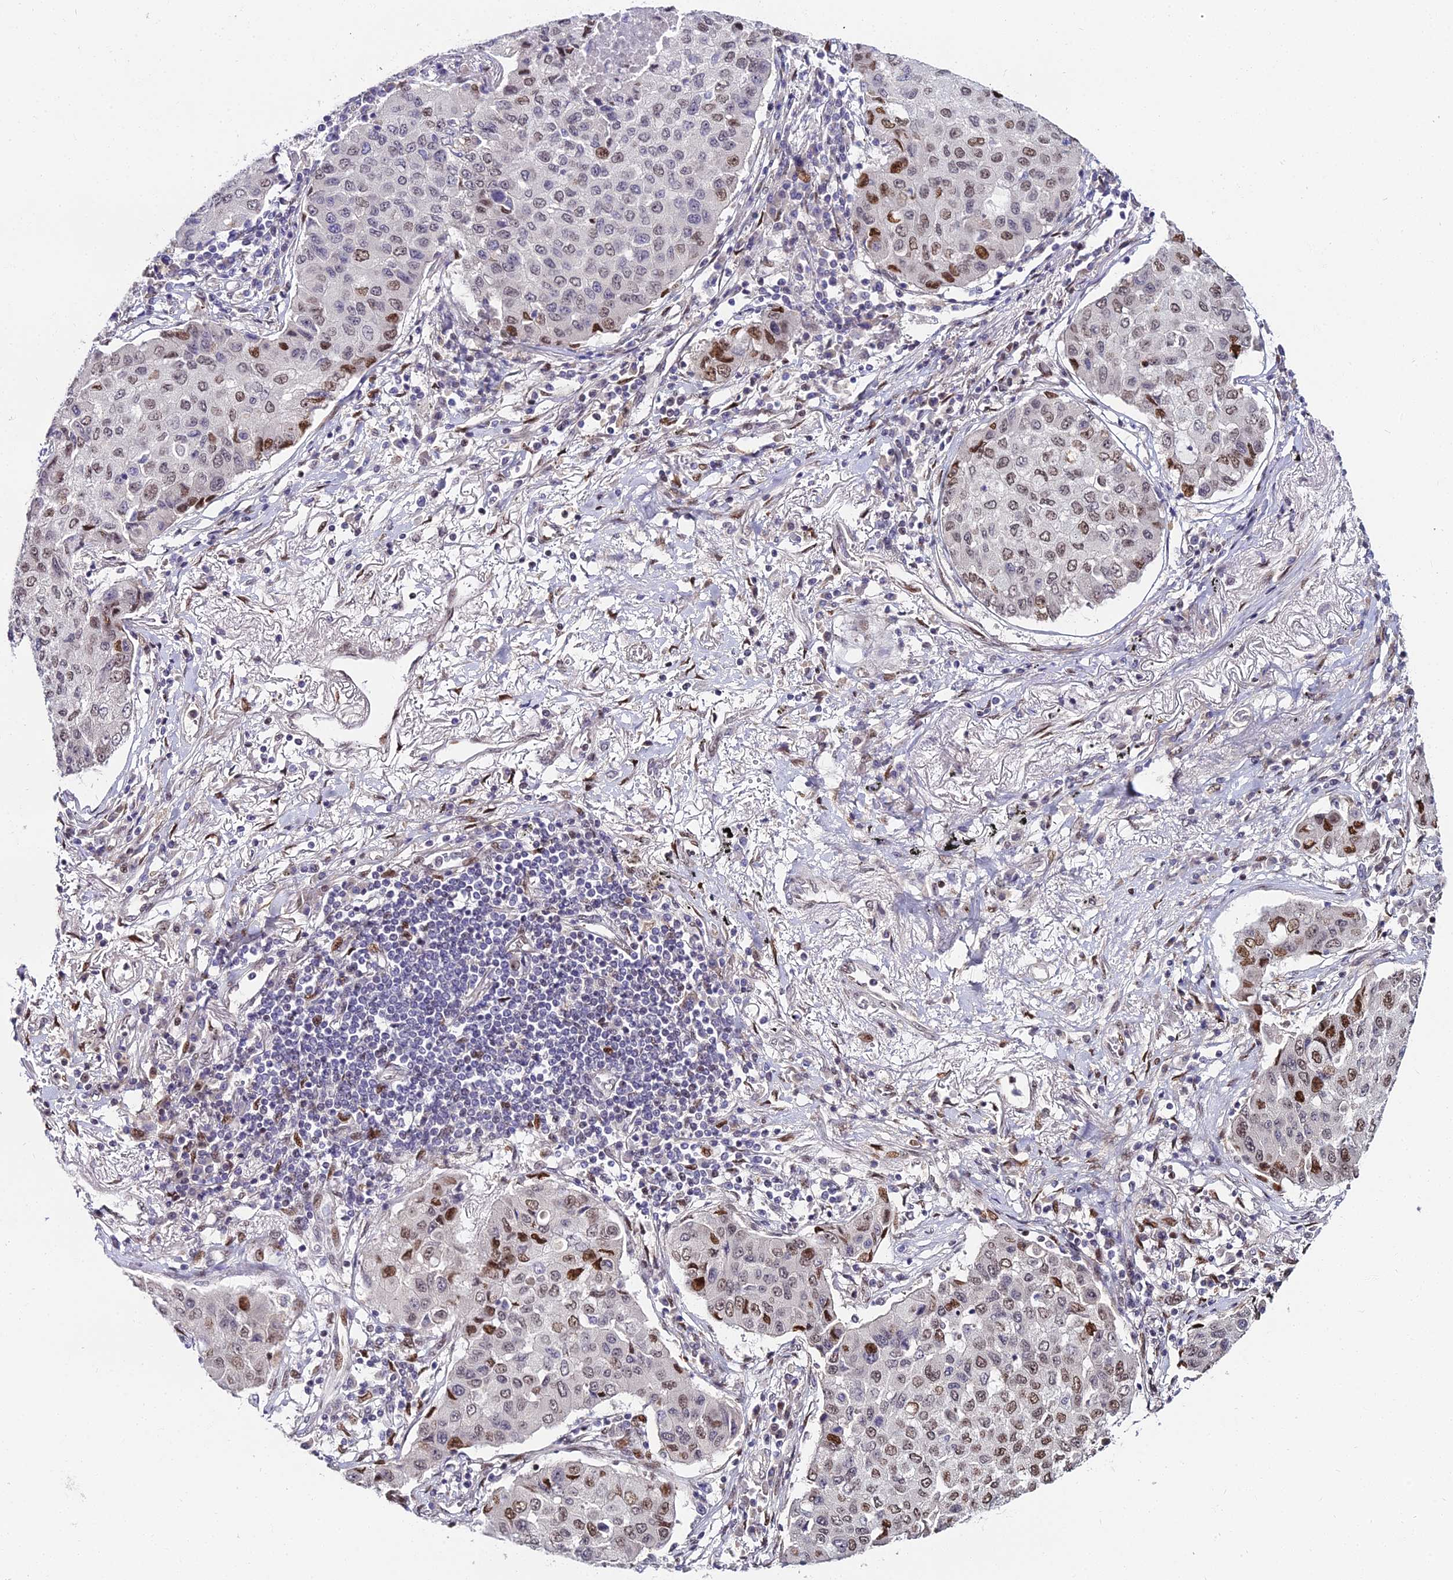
{"staining": {"intensity": "moderate", "quantity": "<25%", "location": "nuclear"}, "tissue": "lung cancer", "cell_type": "Tumor cells", "image_type": "cancer", "snomed": [{"axis": "morphology", "description": "Squamous cell carcinoma, NOS"}, {"axis": "topography", "description": "Lung"}], "caption": "This photomicrograph exhibits IHC staining of lung cancer, with low moderate nuclear positivity in approximately <25% of tumor cells.", "gene": "ZNF707", "patient": {"sex": "male", "age": 74}}